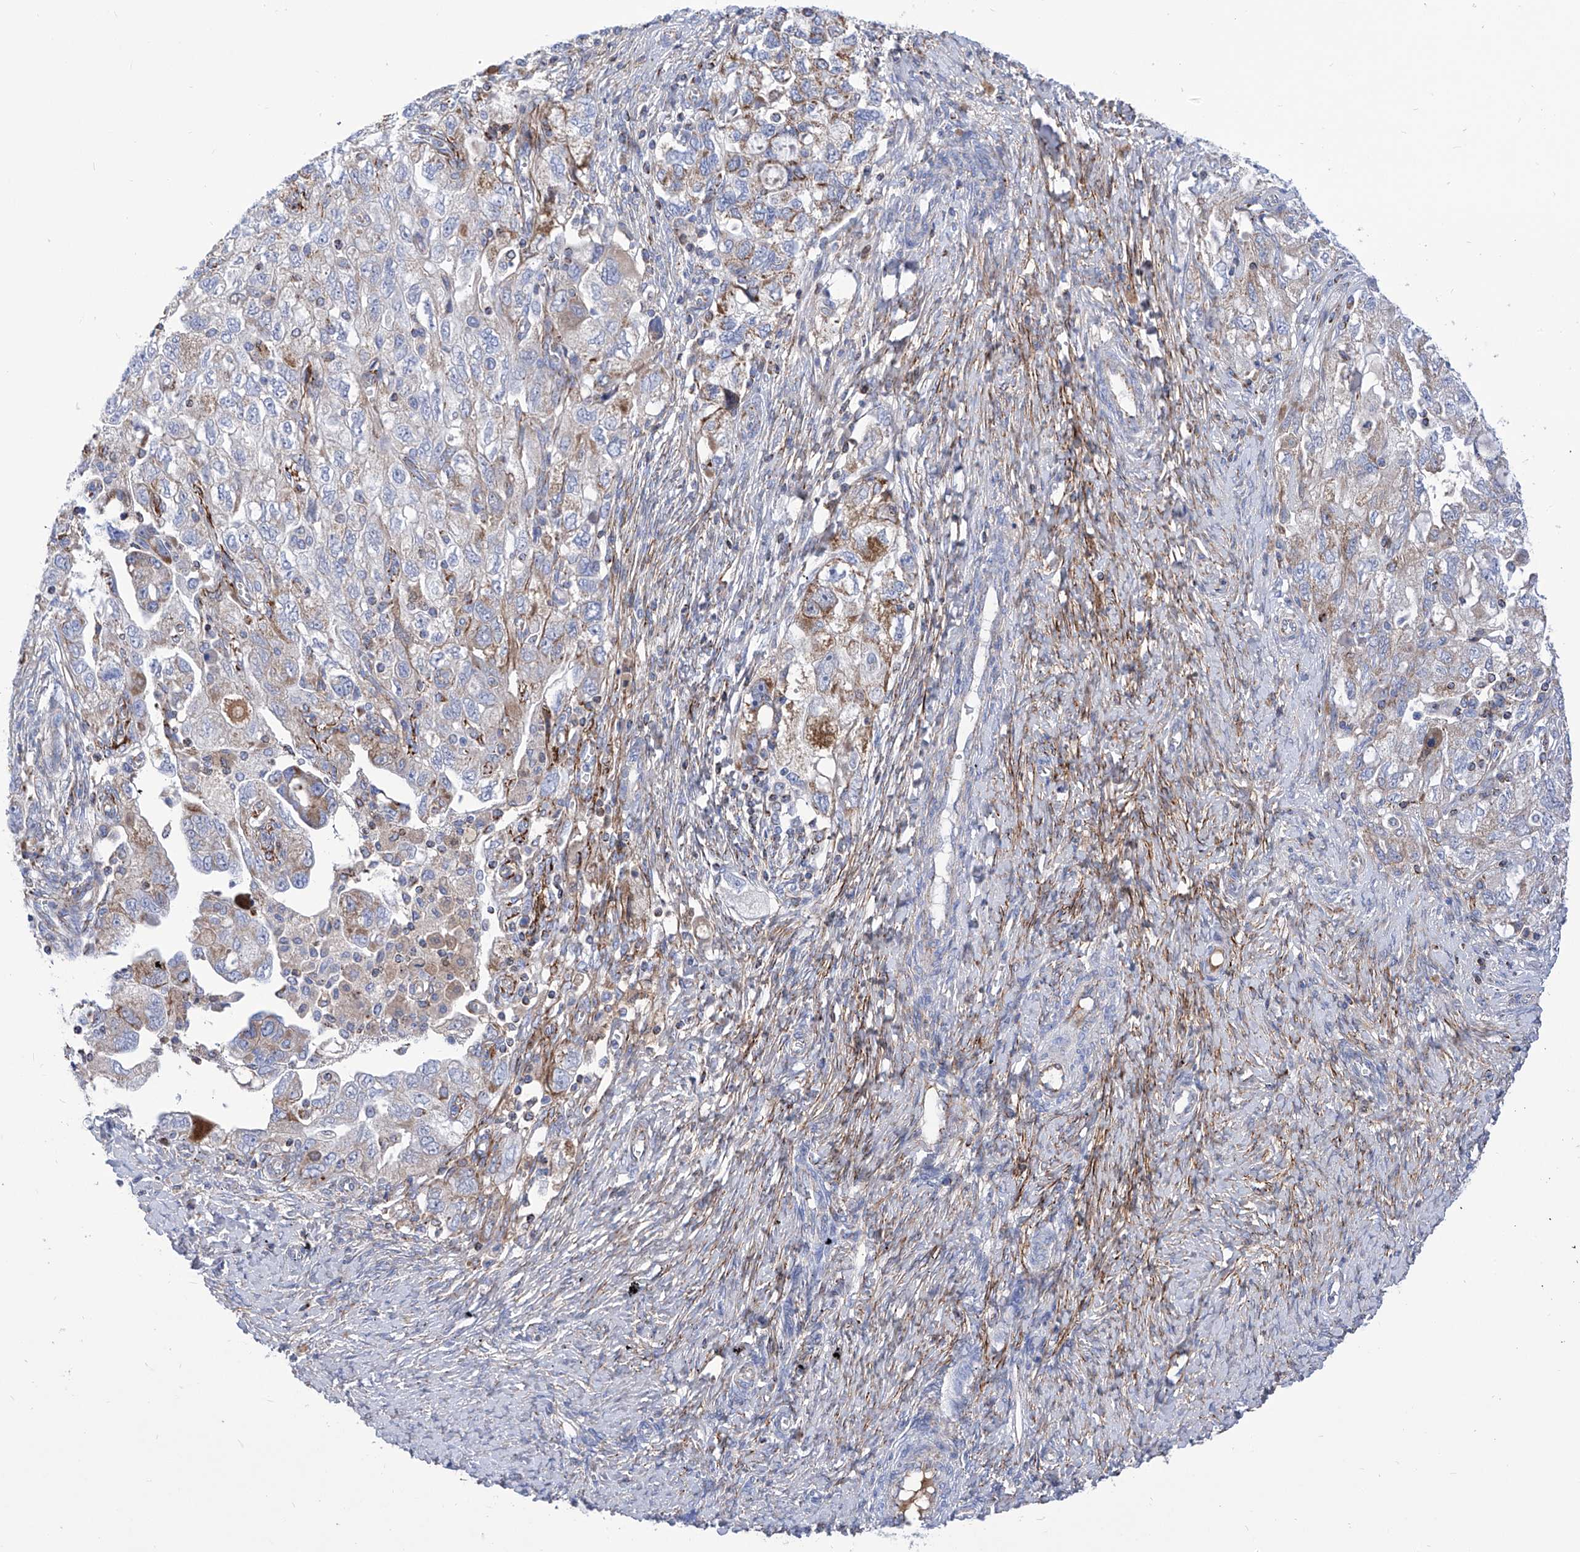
{"staining": {"intensity": "moderate", "quantity": "<25%", "location": "cytoplasmic/membranous"}, "tissue": "ovarian cancer", "cell_type": "Tumor cells", "image_type": "cancer", "snomed": [{"axis": "morphology", "description": "Carcinoma, NOS"}, {"axis": "morphology", "description": "Cystadenocarcinoma, serous, NOS"}, {"axis": "topography", "description": "Ovary"}], "caption": "Moderate cytoplasmic/membranous positivity for a protein is identified in about <25% of tumor cells of carcinoma (ovarian) using immunohistochemistry.", "gene": "SRBD1", "patient": {"sex": "female", "age": 69}}